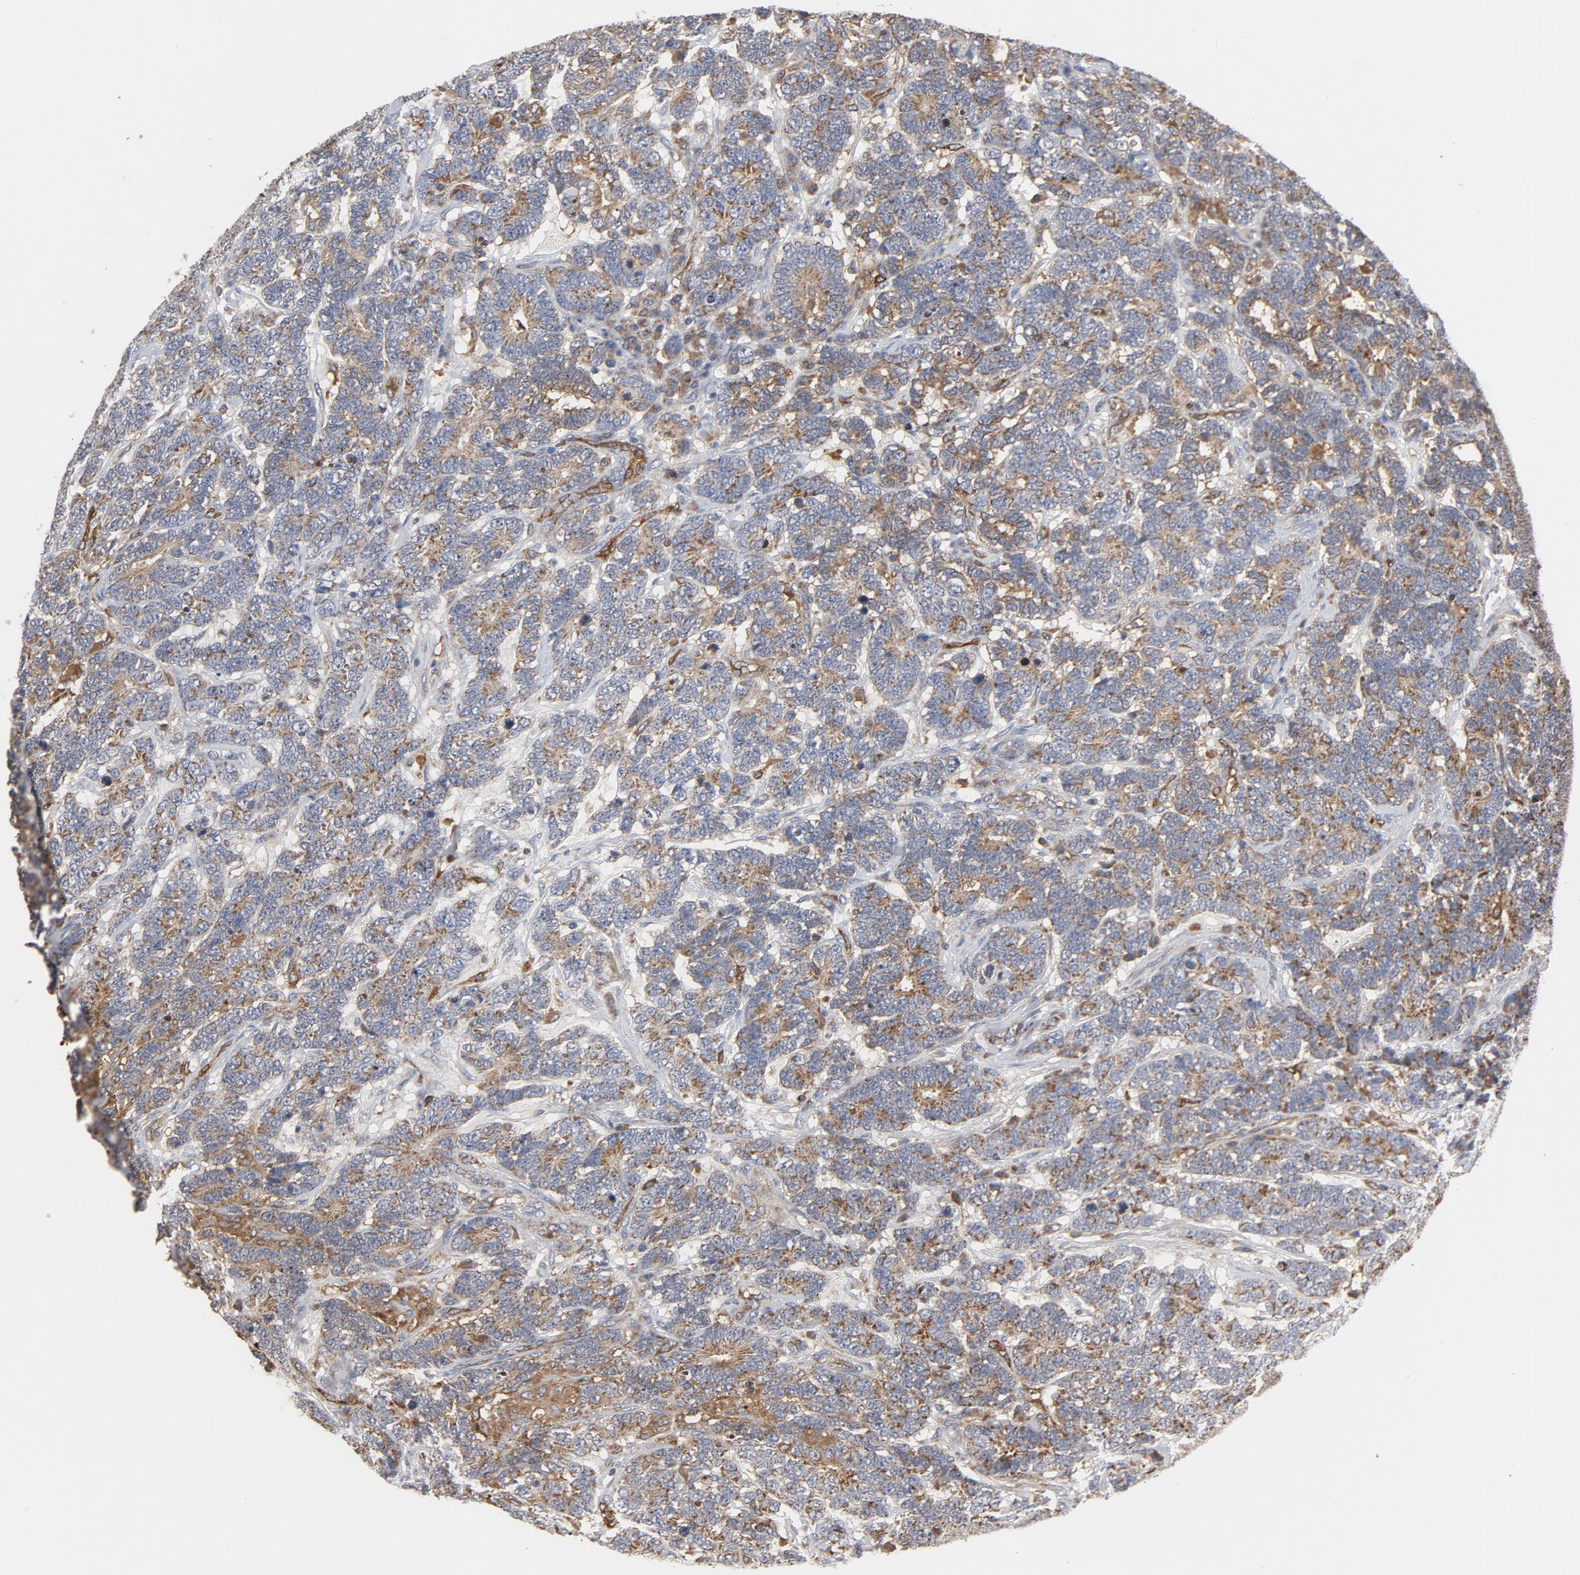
{"staining": {"intensity": "moderate", "quantity": ">75%", "location": "cytoplasmic/membranous"}, "tissue": "testis cancer", "cell_type": "Tumor cells", "image_type": "cancer", "snomed": [{"axis": "morphology", "description": "Carcinoma, Embryonal, NOS"}, {"axis": "topography", "description": "Testis"}], "caption": "This is an image of immunohistochemistry staining of embryonal carcinoma (testis), which shows moderate positivity in the cytoplasmic/membranous of tumor cells.", "gene": "RAPGEF4", "patient": {"sex": "male", "age": 26}}